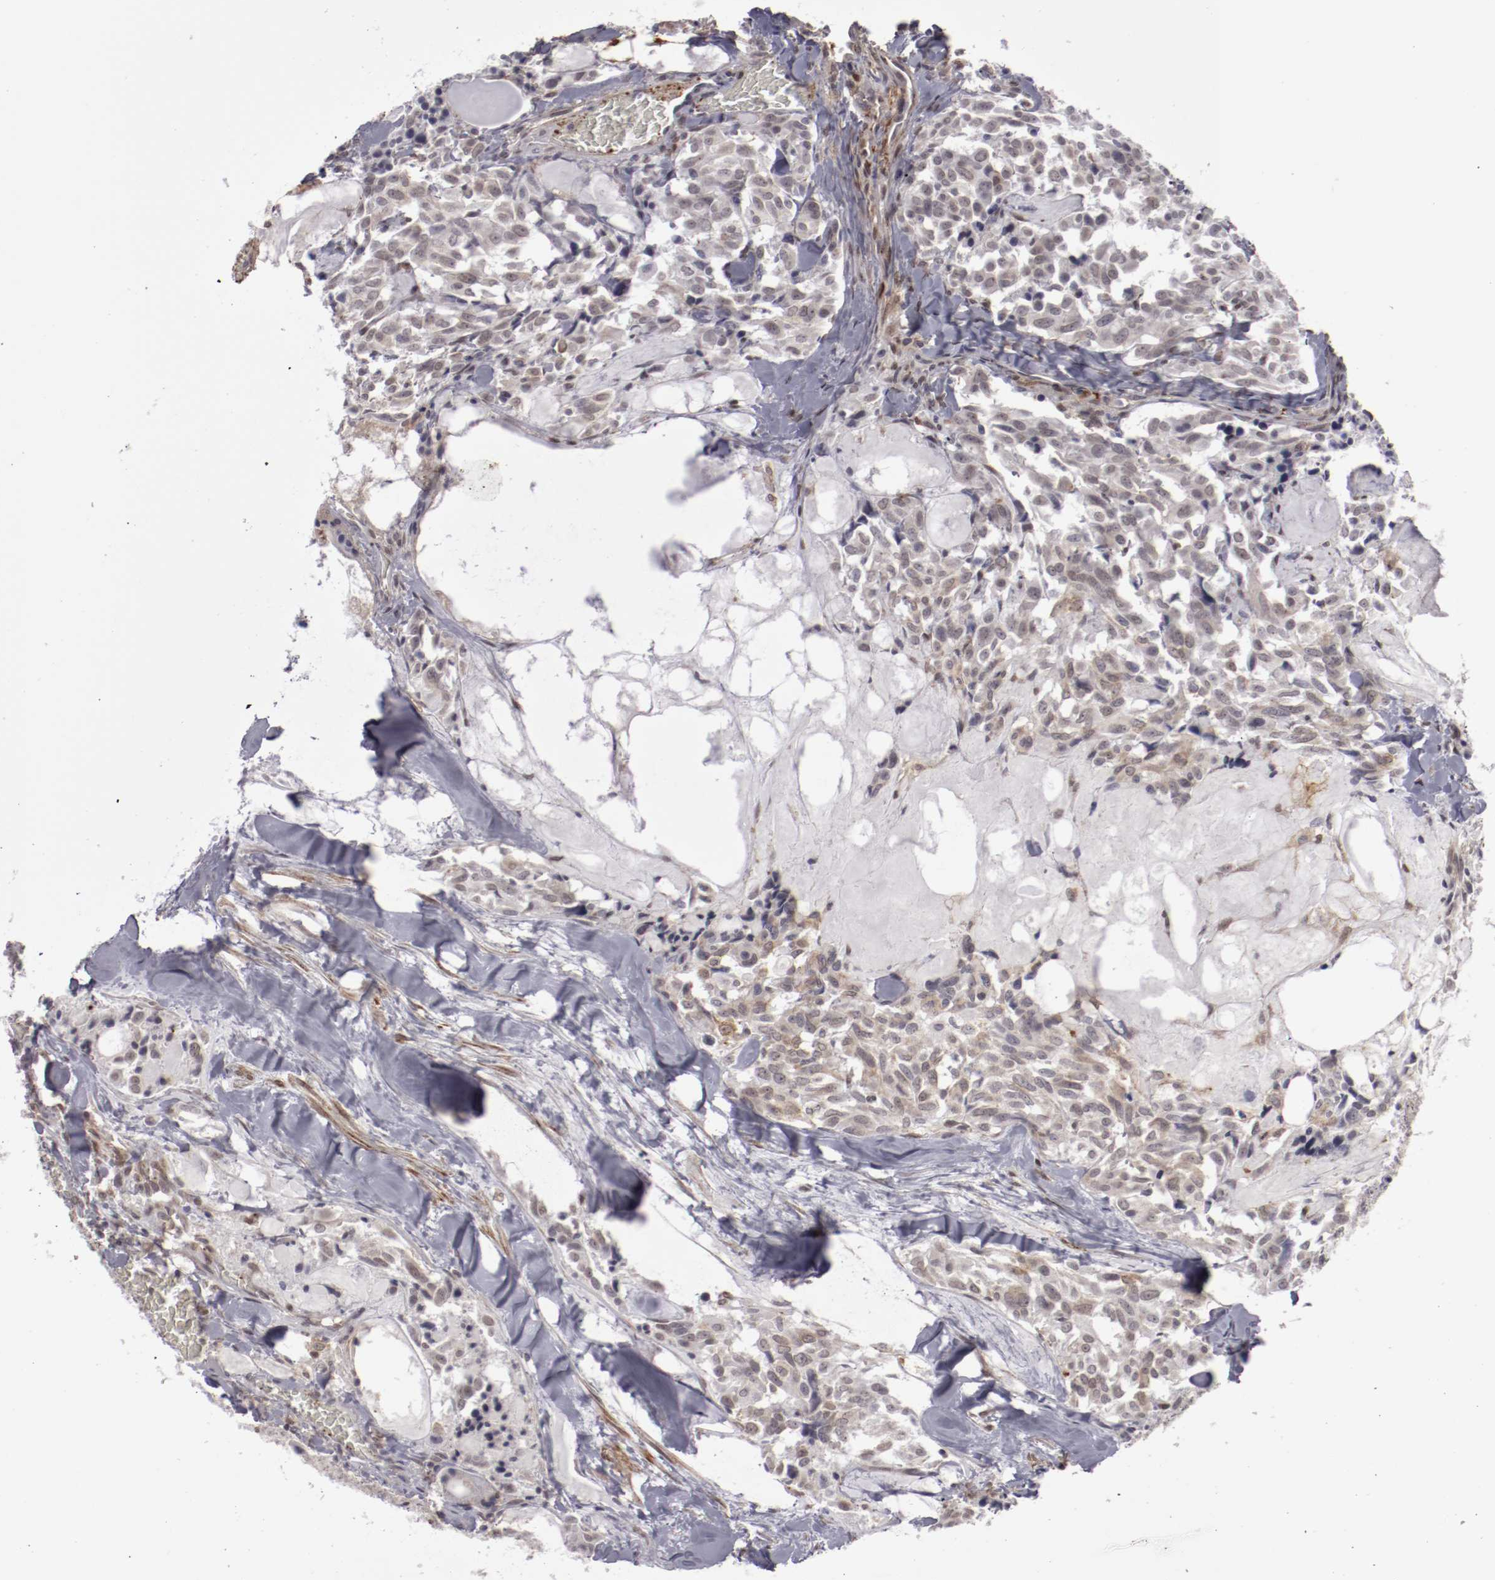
{"staining": {"intensity": "negative", "quantity": "none", "location": "none"}, "tissue": "thyroid cancer", "cell_type": "Tumor cells", "image_type": "cancer", "snomed": [{"axis": "morphology", "description": "Carcinoma, NOS"}, {"axis": "morphology", "description": "Carcinoid, malignant, NOS"}, {"axis": "topography", "description": "Thyroid gland"}], "caption": "A micrograph of thyroid carcinoma stained for a protein shows no brown staining in tumor cells. Brightfield microscopy of IHC stained with DAB (3,3'-diaminobenzidine) (brown) and hematoxylin (blue), captured at high magnification.", "gene": "LEF1", "patient": {"sex": "male", "age": 33}}